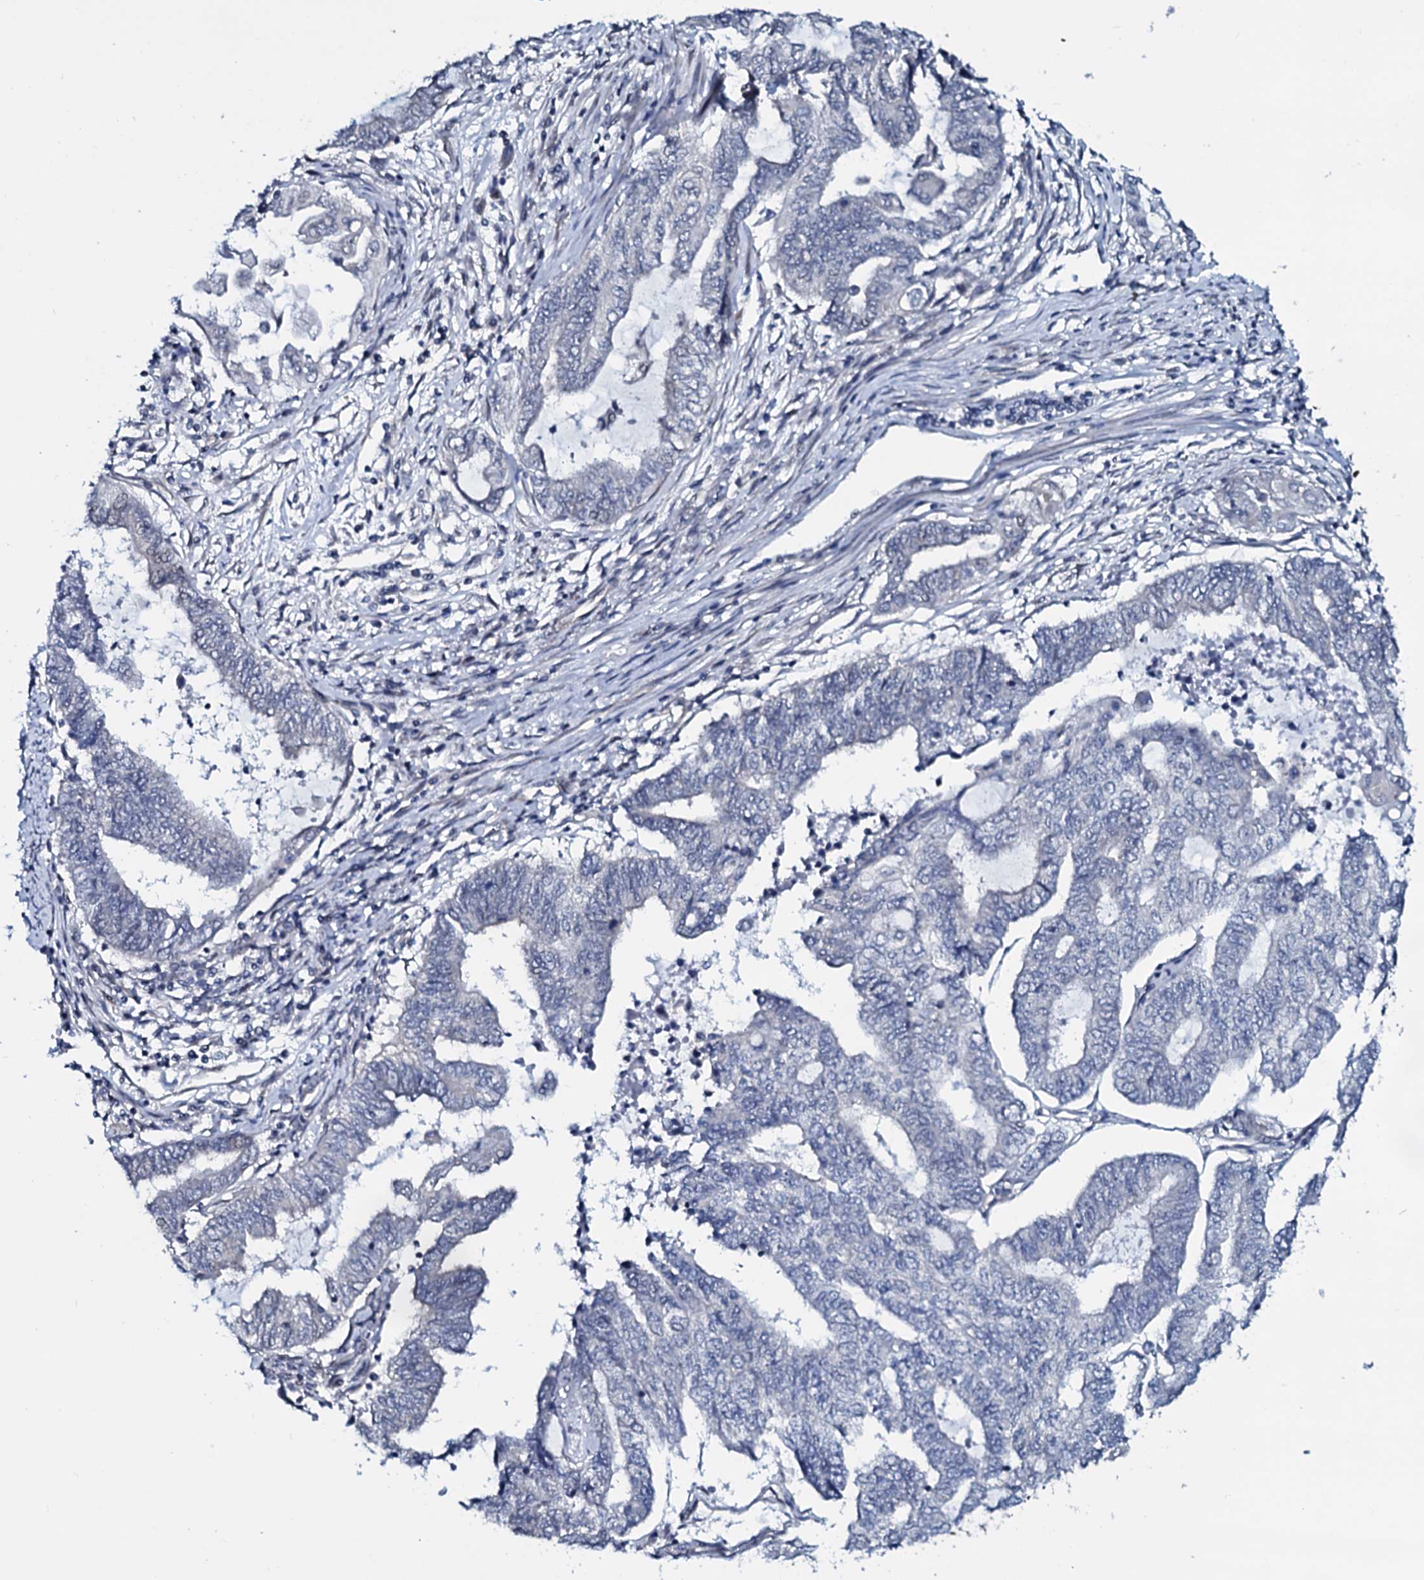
{"staining": {"intensity": "negative", "quantity": "none", "location": "none"}, "tissue": "endometrial cancer", "cell_type": "Tumor cells", "image_type": "cancer", "snomed": [{"axis": "morphology", "description": "Adenocarcinoma, NOS"}, {"axis": "topography", "description": "Uterus"}, {"axis": "topography", "description": "Endometrium"}], "caption": "High power microscopy photomicrograph of an immunohistochemistry (IHC) histopathology image of adenocarcinoma (endometrial), revealing no significant positivity in tumor cells.", "gene": "OGFOD2", "patient": {"sex": "female", "age": 70}}